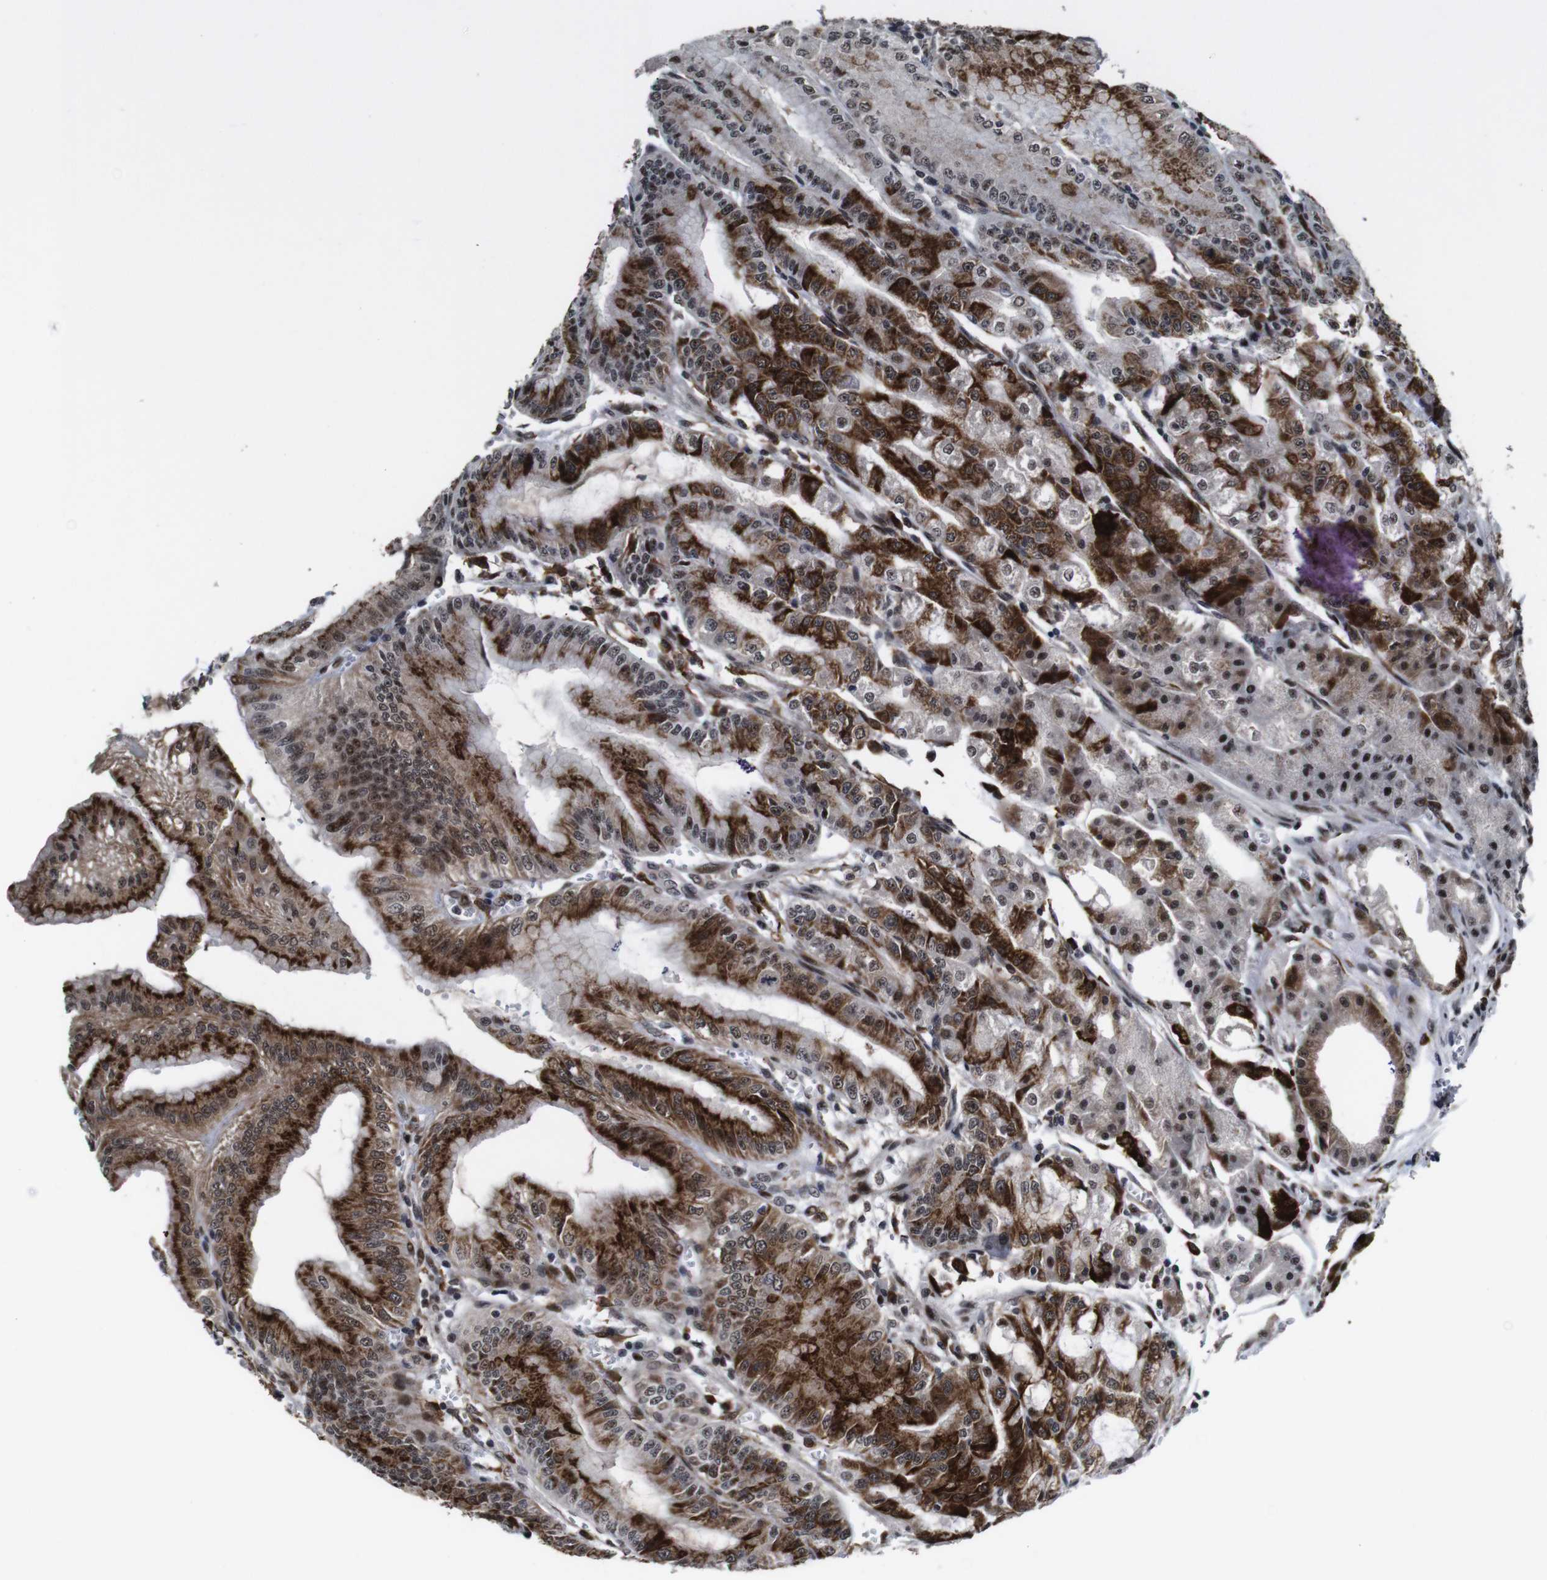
{"staining": {"intensity": "strong", "quantity": "25%-75%", "location": "cytoplasmic/membranous"}, "tissue": "stomach", "cell_type": "Glandular cells", "image_type": "normal", "snomed": [{"axis": "morphology", "description": "Normal tissue, NOS"}, {"axis": "topography", "description": "Stomach, lower"}], "caption": "Unremarkable stomach was stained to show a protein in brown. There is high levels of strong cytoplasmic/membranous staining in about 25%-75% of glandular cells.", "gene": "EIF4G1", "patient": {"sex": "male", "age": 71}}